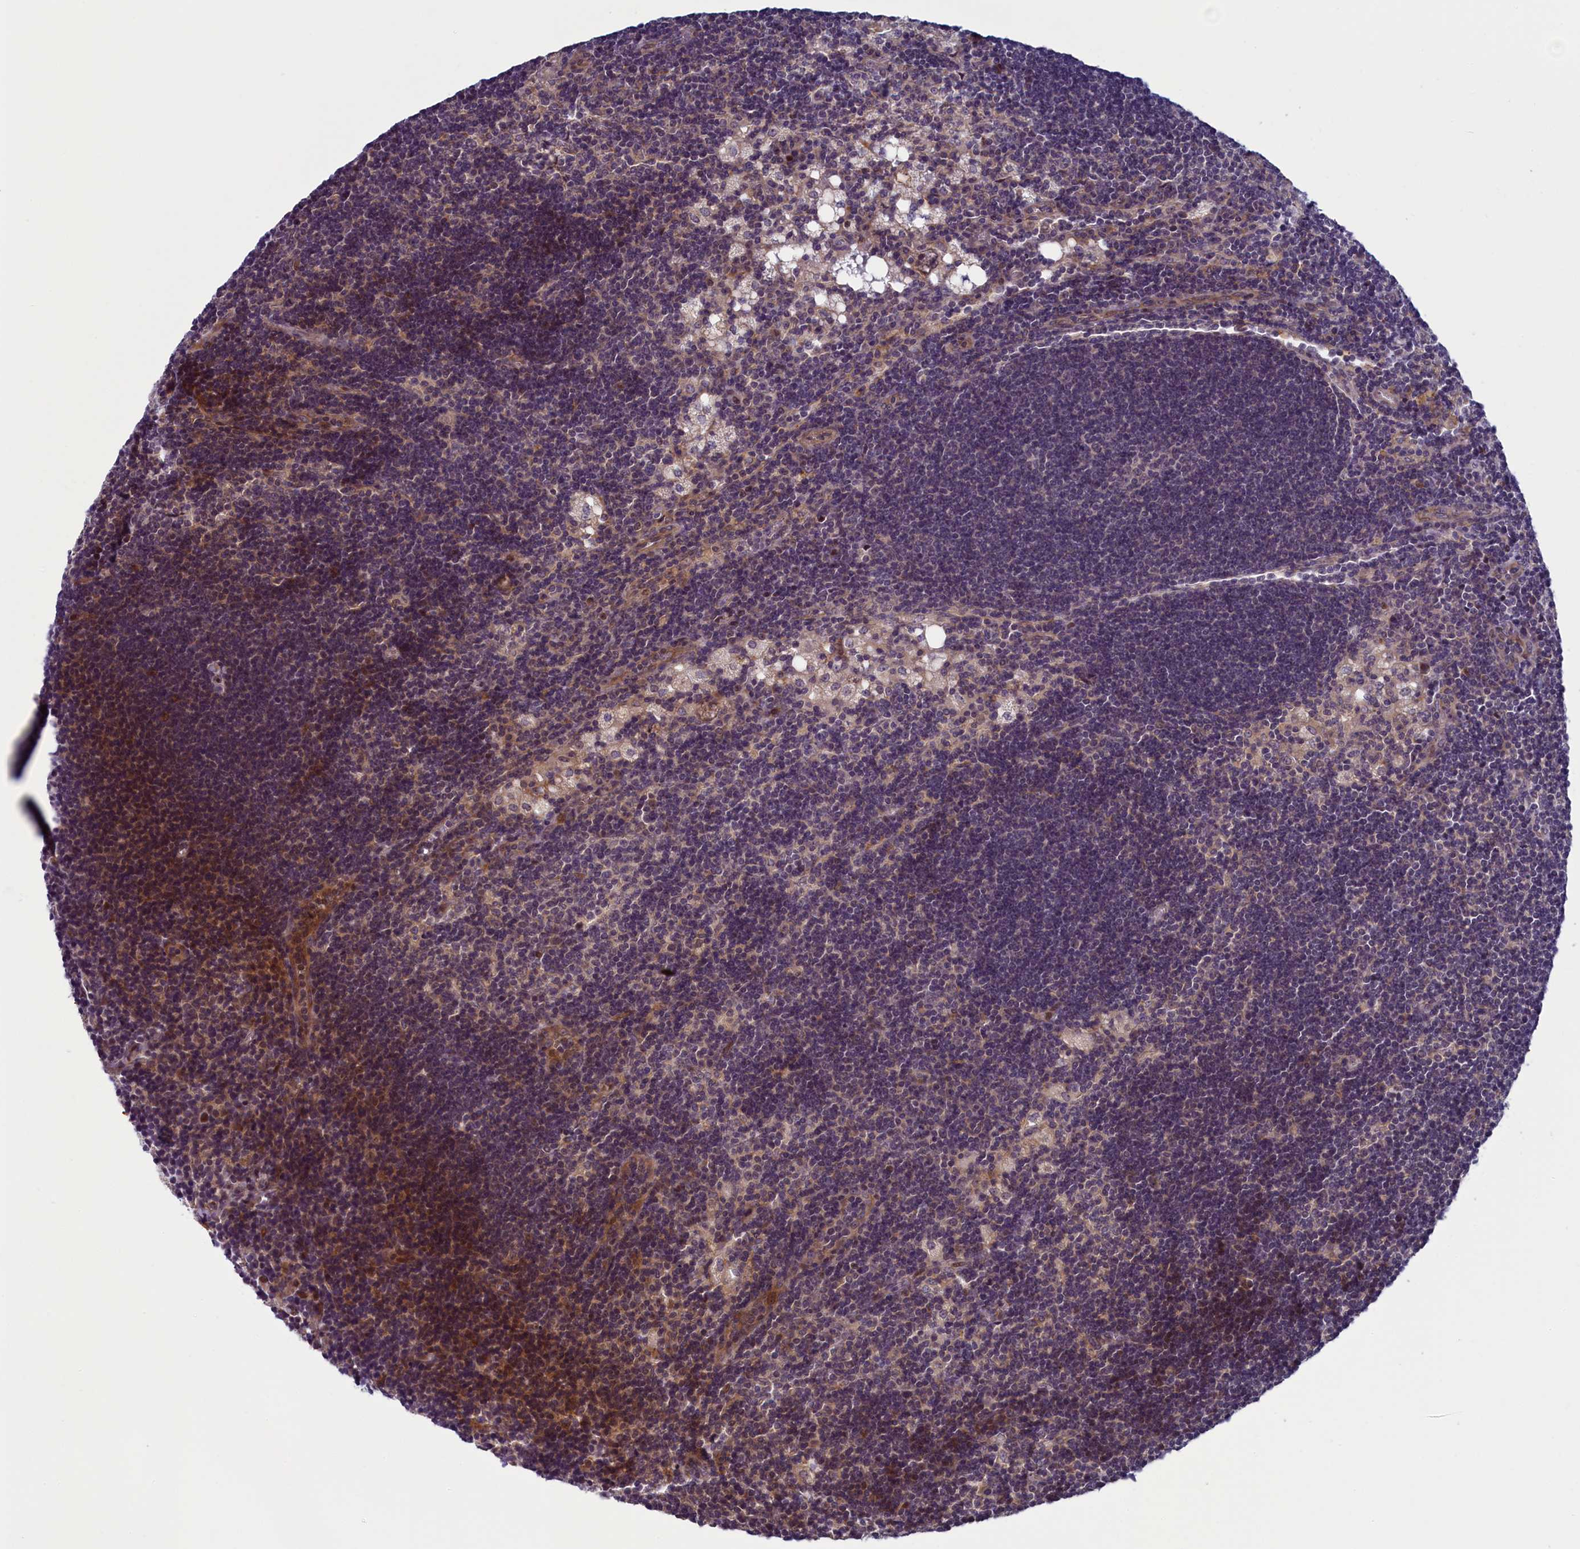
{"staining": {"intensity": "negative", "quantity": "none", "location": "none"}, "tissue": "lymph node", "cell_type": "Germinal center cells", "image_type": "normal", "snomed": [{"axis": "morphology", "description": "Normal tissue, NOS"}, {"axis": "topography", "description": "Lymph node"}], "caption": "Immunohistochemistry histopathology image of normal lymph node stained for a protein (brown), which reveals no expression in germinal center cells. Nuclei are stained in blue.", "gene": "ANKRD39", "patient": {"sex": "male", "age": 24}}